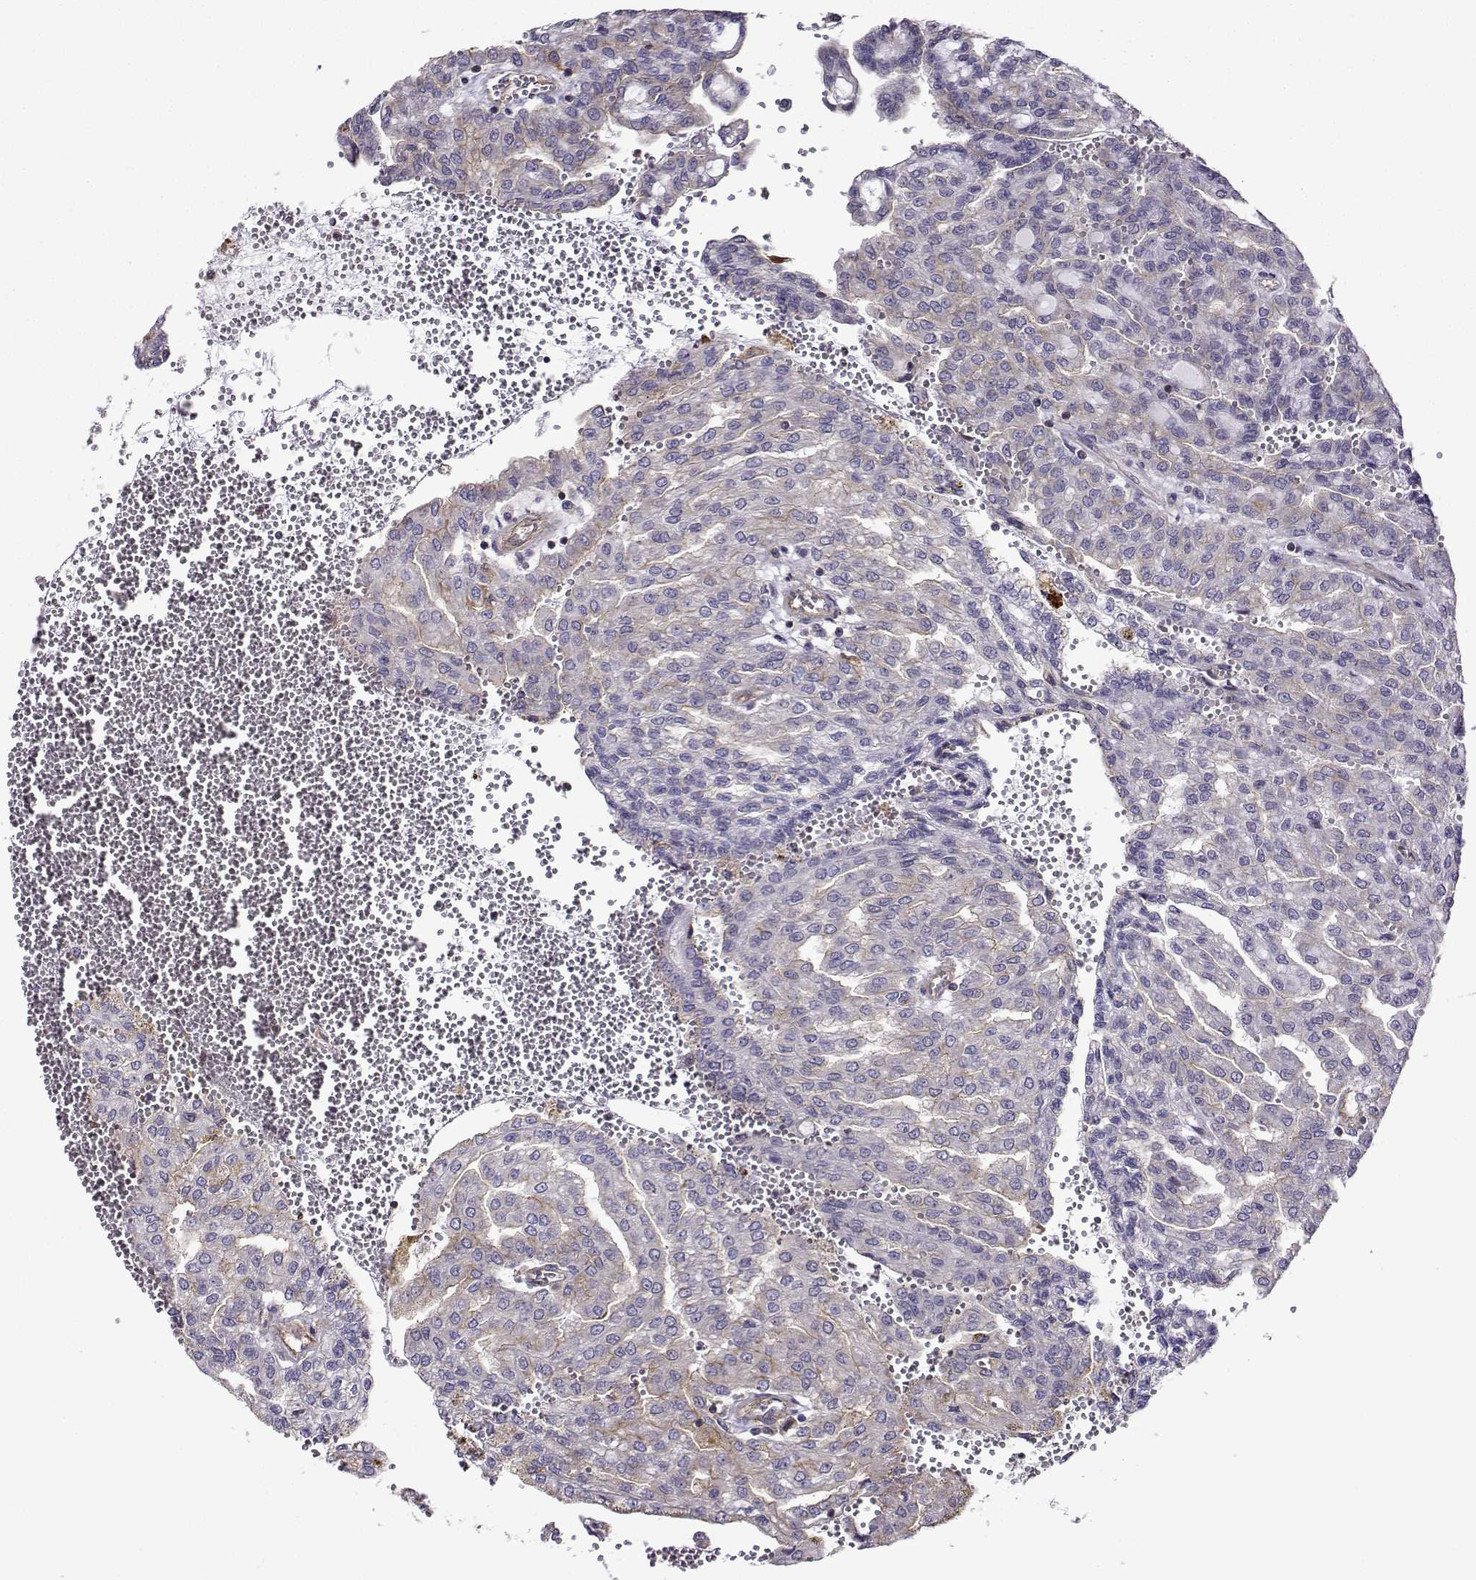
{"staining": {"intensity": "moderate", "quantity": "<25%", "location": "cytoplasmic/membranous"}, "tissue": "renal cancer", "cell_type": "Tumor cells", "image_type": "cancer", "snomed": [{"axis": "morphology", "description": "Adenocarcinoma, NOS"}, {"axis": "topography", "description": "Kidney"}], "caption": "The immunohistochemical stain labels moderate cytoplasmic/membranous staining in tumor cells of renal cancer tissue. (Brightfield microscopy of DAB IHC at high magnification).", "gene": "ITGB8", "patient": {"sex": "male", "age": 63}}